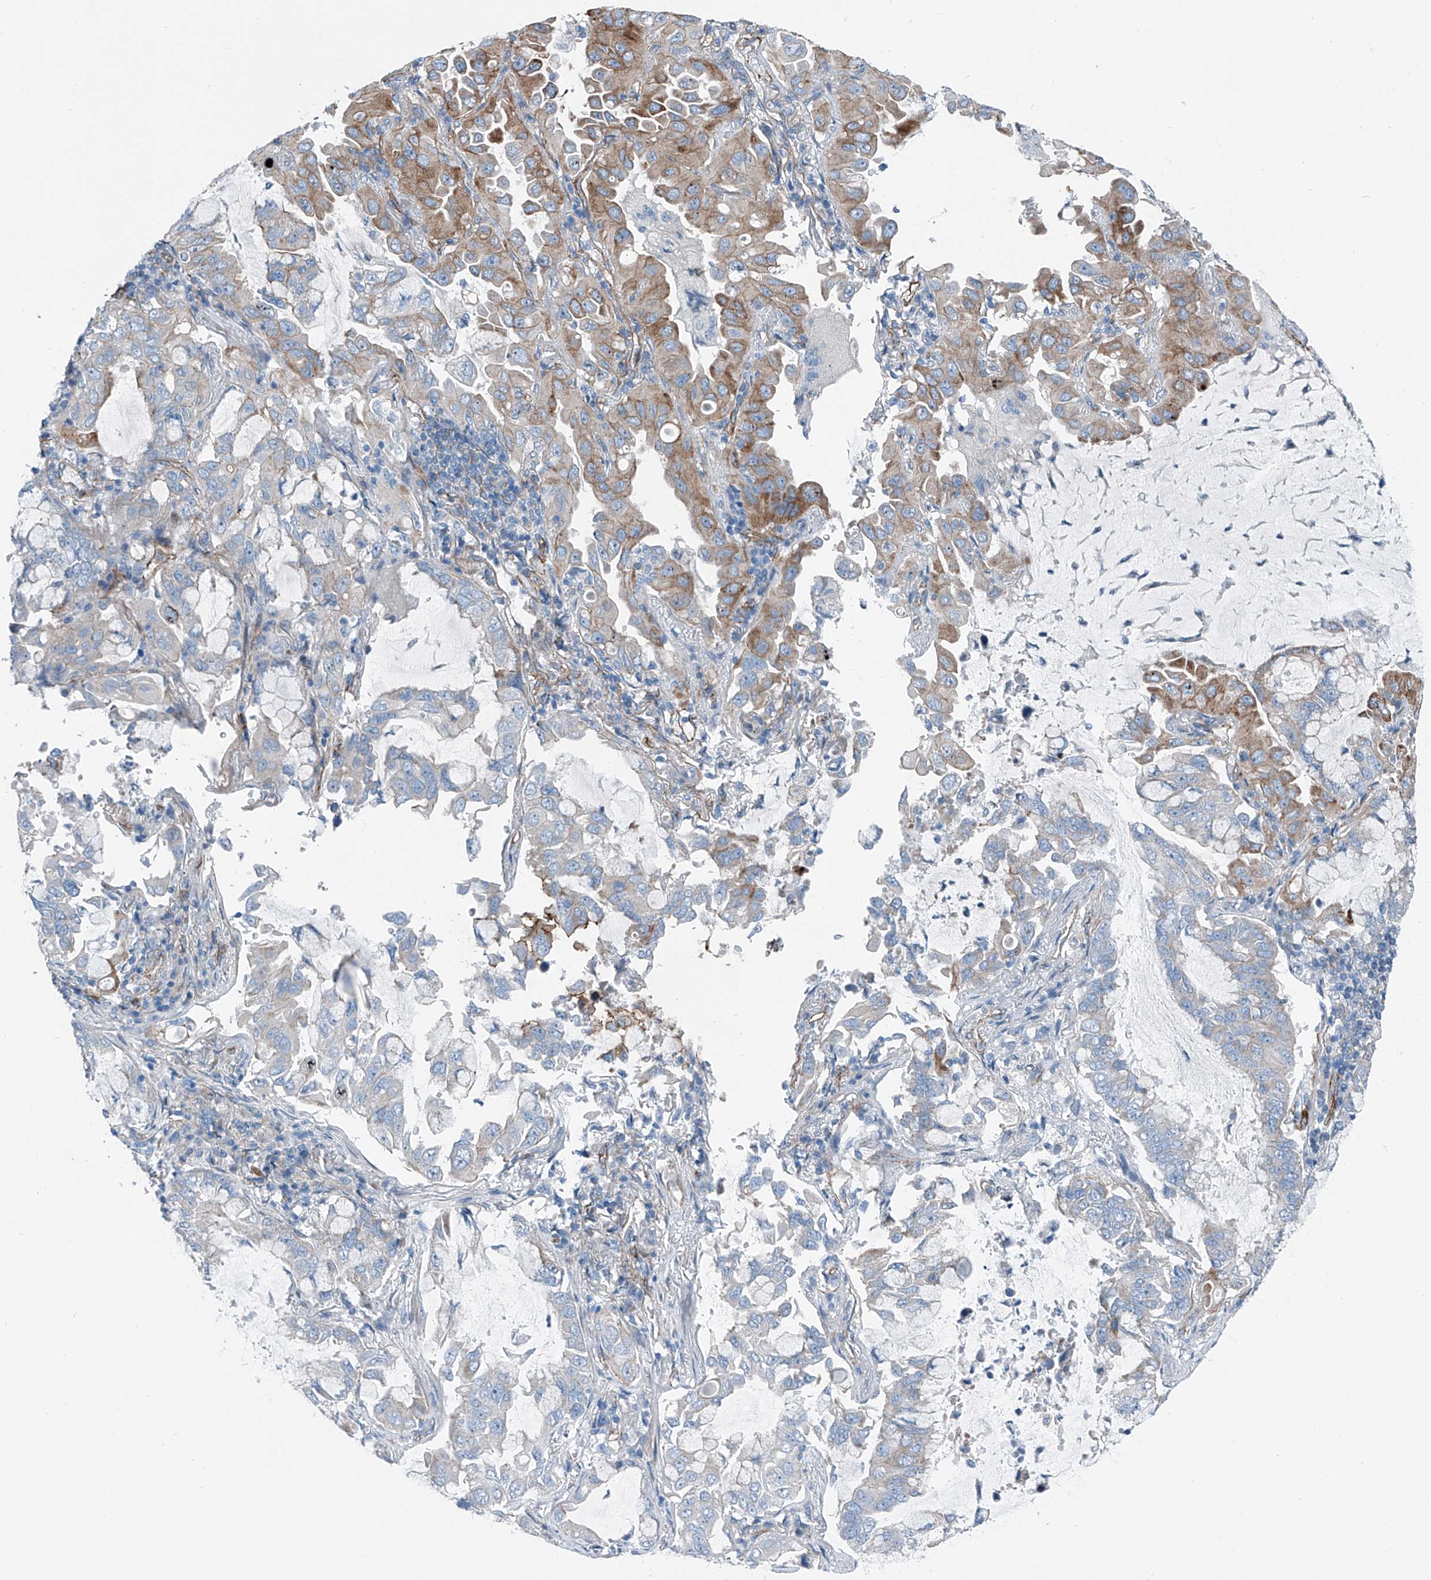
{"staining": {"intensity": "moderate", "quantity": "<25%", "location": "cytoplasmic/membranous"}, "tissue": "lung cancer", "cell_type": "Tumor cells", "image_type": "cancer", "snomed": [{"axis": "morphology", "description": "Adenocarcinoma, NOS"}, {"axis": "topography", "description": "Lung"}], "caption": "The micrograph shows staining of lung cancer, revealing moderate cytoplasmic/membranous protein staining (brown color) within tumor cells.", "gene": "THEMIS2", "patient": {"sex": "male", "age": 64}}